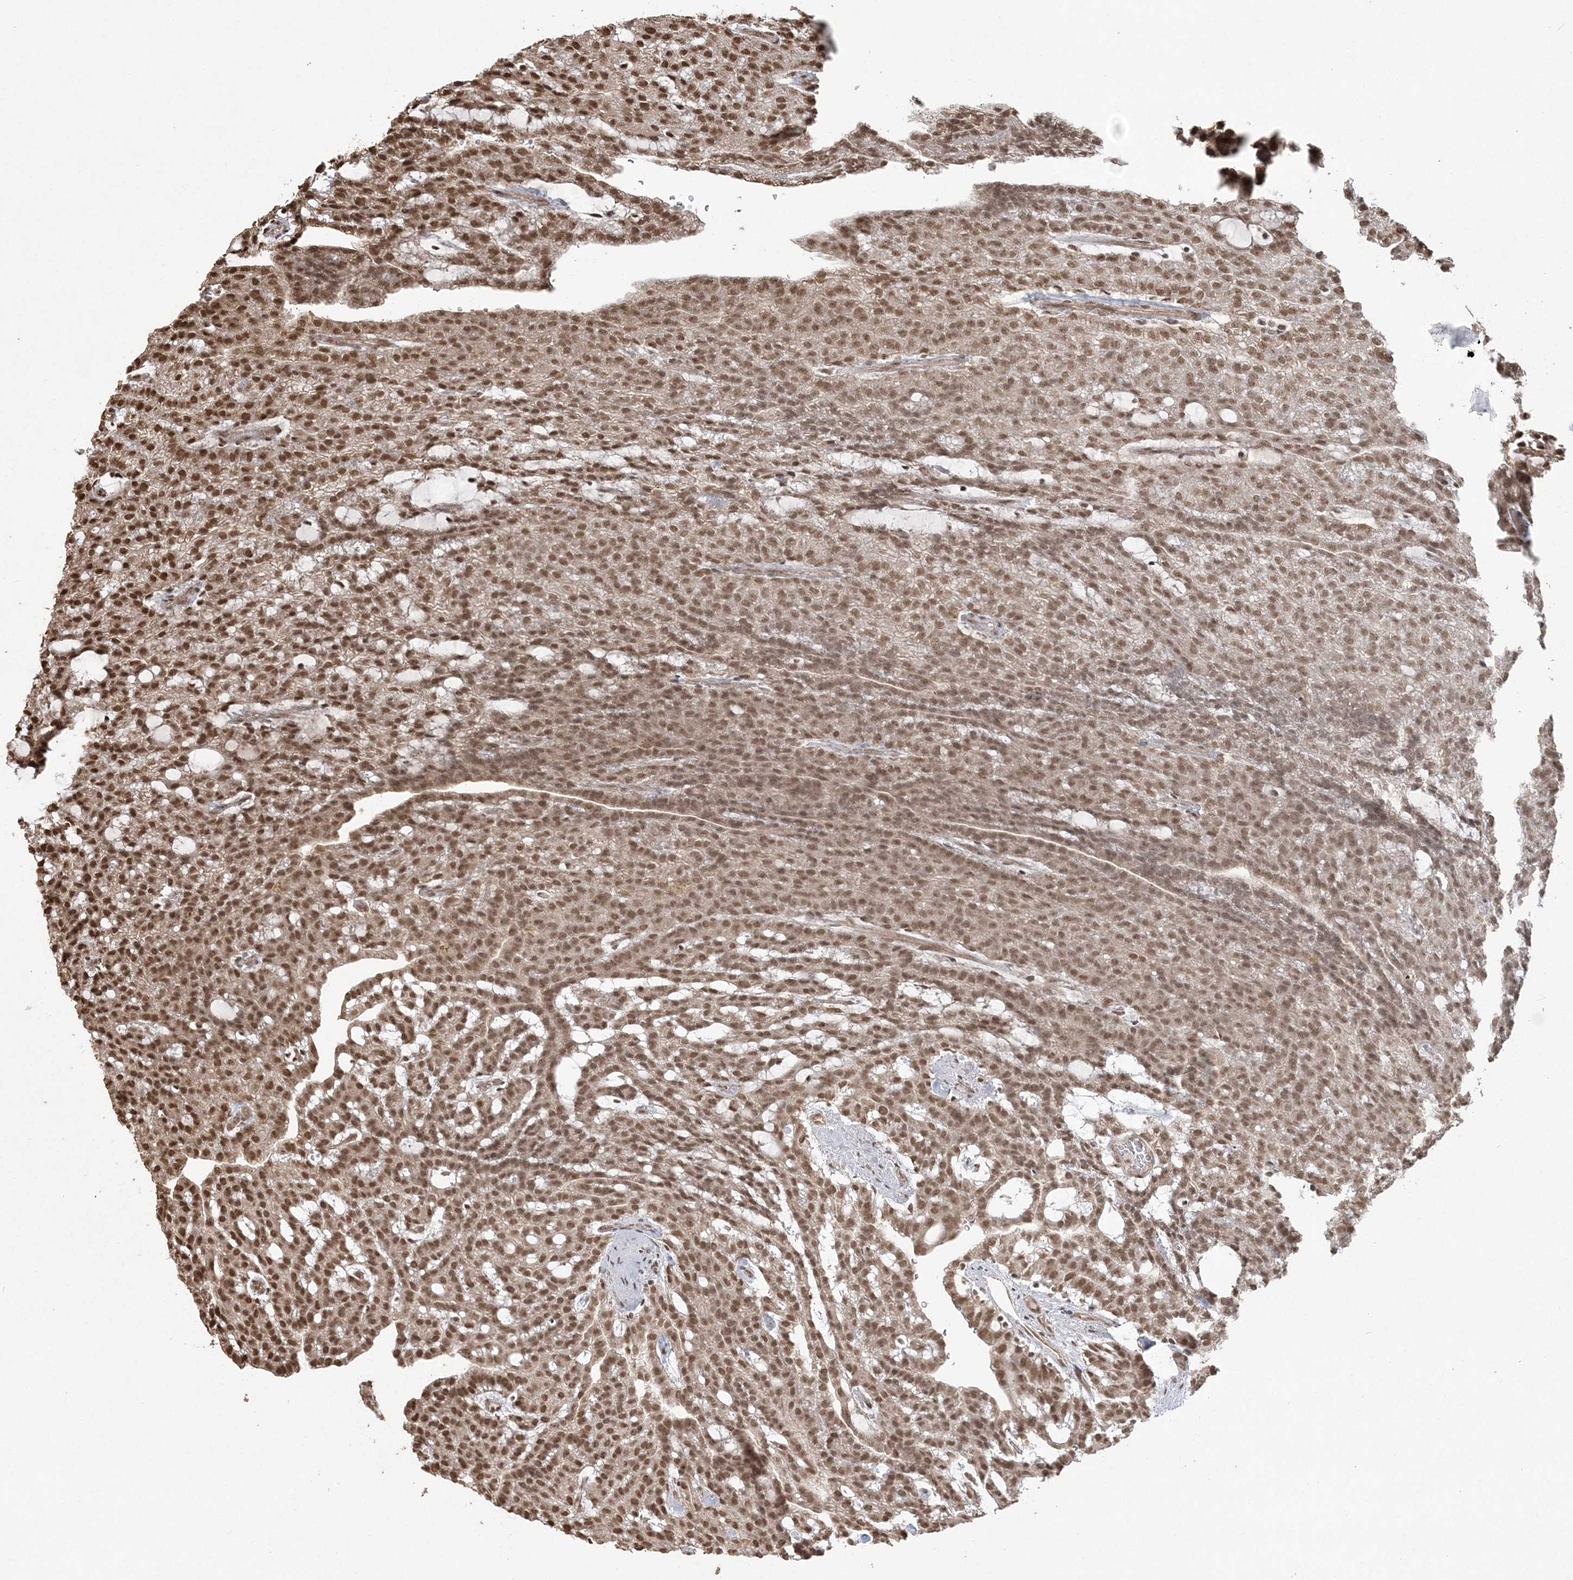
{"staining": {"intensity": "moderate", "quantity": ">75%", "location": "cytoplasmic/membranous,nuclear"}, "tissue": "renal cancer", "cell_type": "Tumor cells", "image_type": "cancer", "snomed": [{"axis": "morphology", "description": "Adenocarcinoma, NOS"}, {"axis": "topography", "description": "Kidney"}], "caption": "This is a micrograph of immunohistochemistry (IHC) staining of renal cancer (adenocarcinoma), which shows moderate expression in the cytoplasmic/membranous and nuclear of tumor cells.", "gene": "ZNF839", "patient": {"sex": "male", "age": 63}}